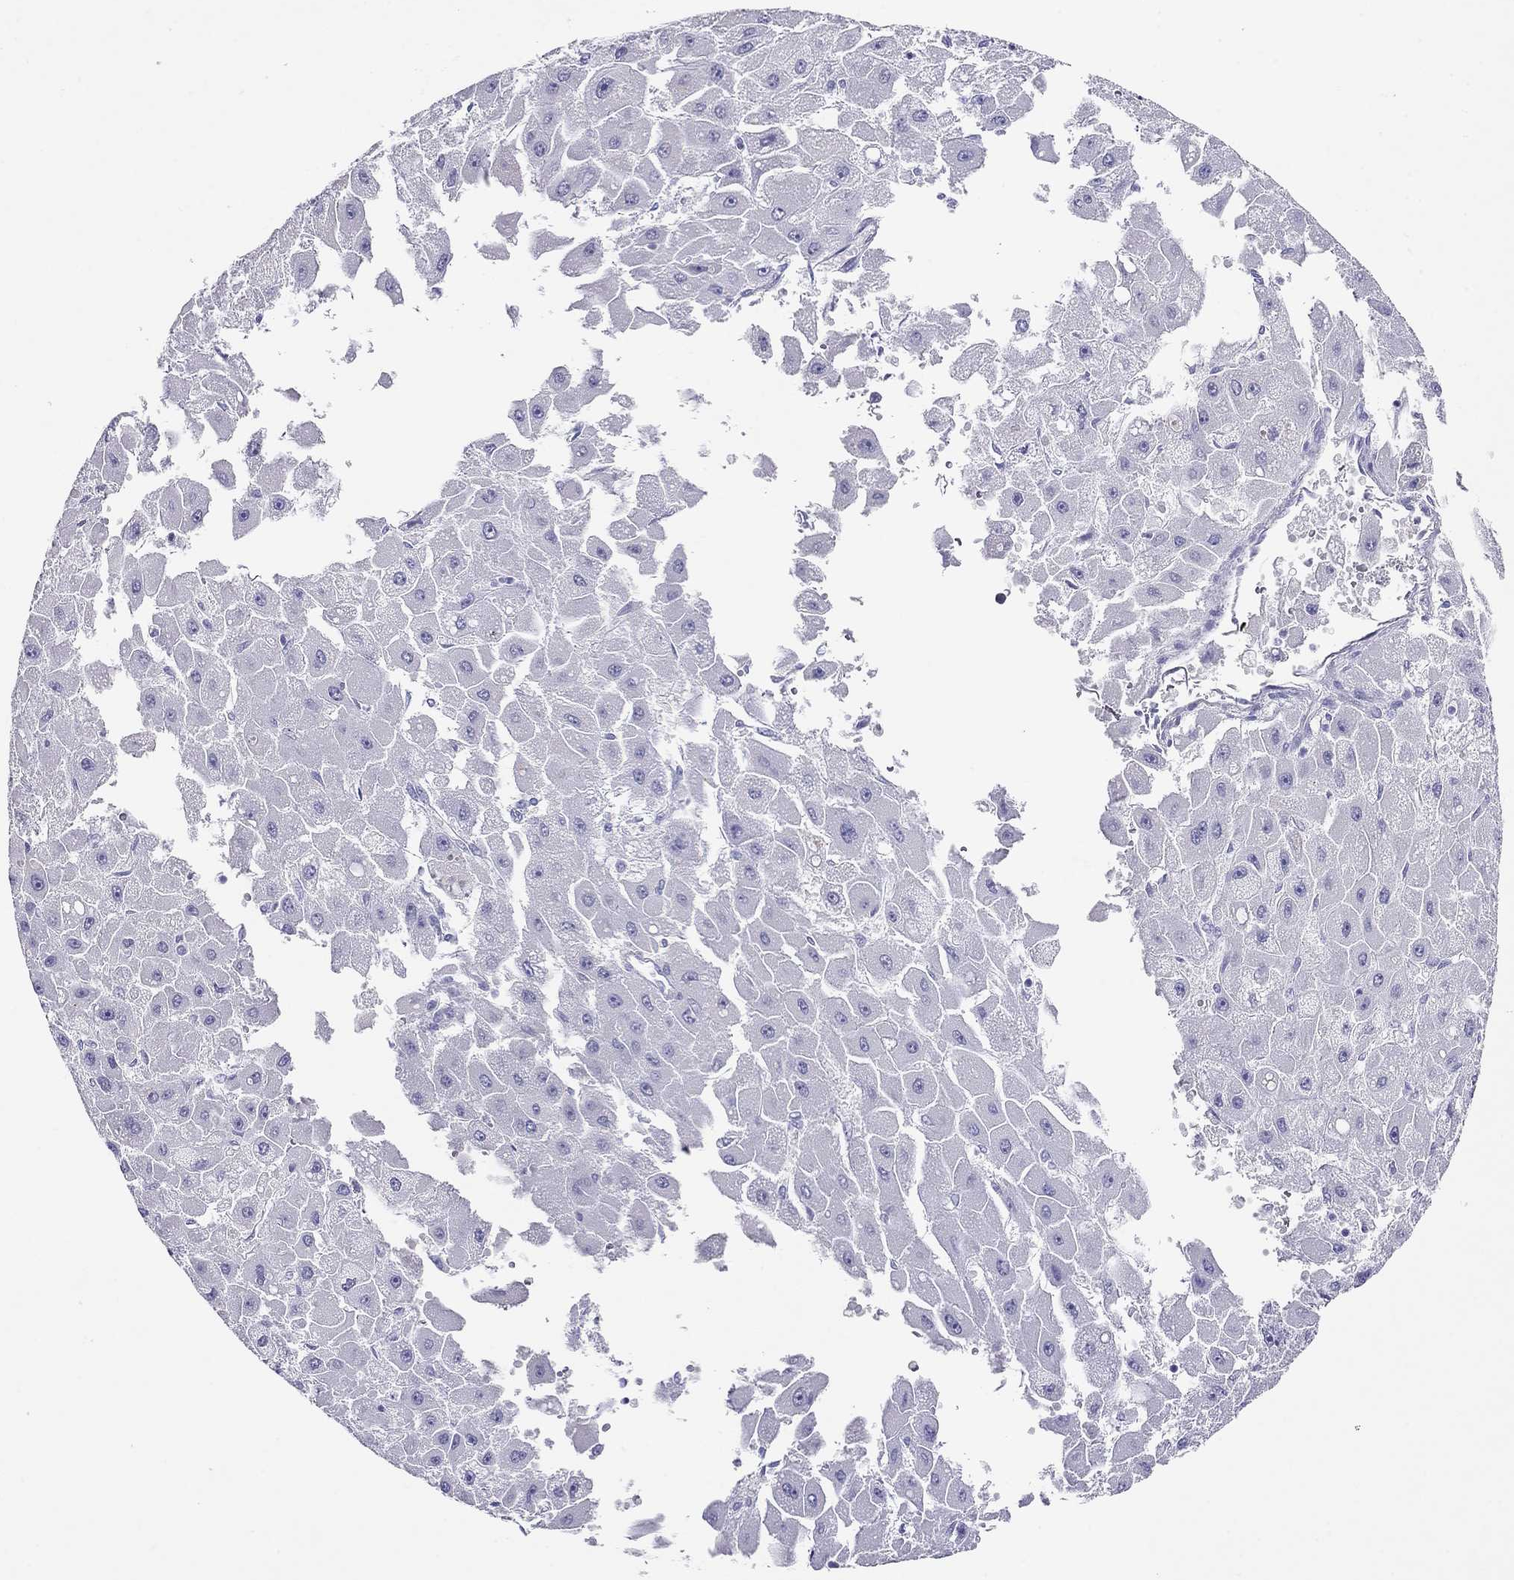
{"staining": {"intensity": "negative", "quantity": "none", "location": "none"}, "tissue": "liver cancer", "cell_type": "Tumor cells", "image_type": "cancer", "snomed": [{"axis": "morphology", "description": "Carcinoma, Hepatocellular, NOS"}, {"axis": "topography", "description": "Liver"}], "caption": "Protein analysis of liver hepatocellular carcinoma reveals no significant expression in tumor cells. Nuclei are stained in blue.", "gene": "CAPNS2", "patient": {"sex": "female", "age": 25}}